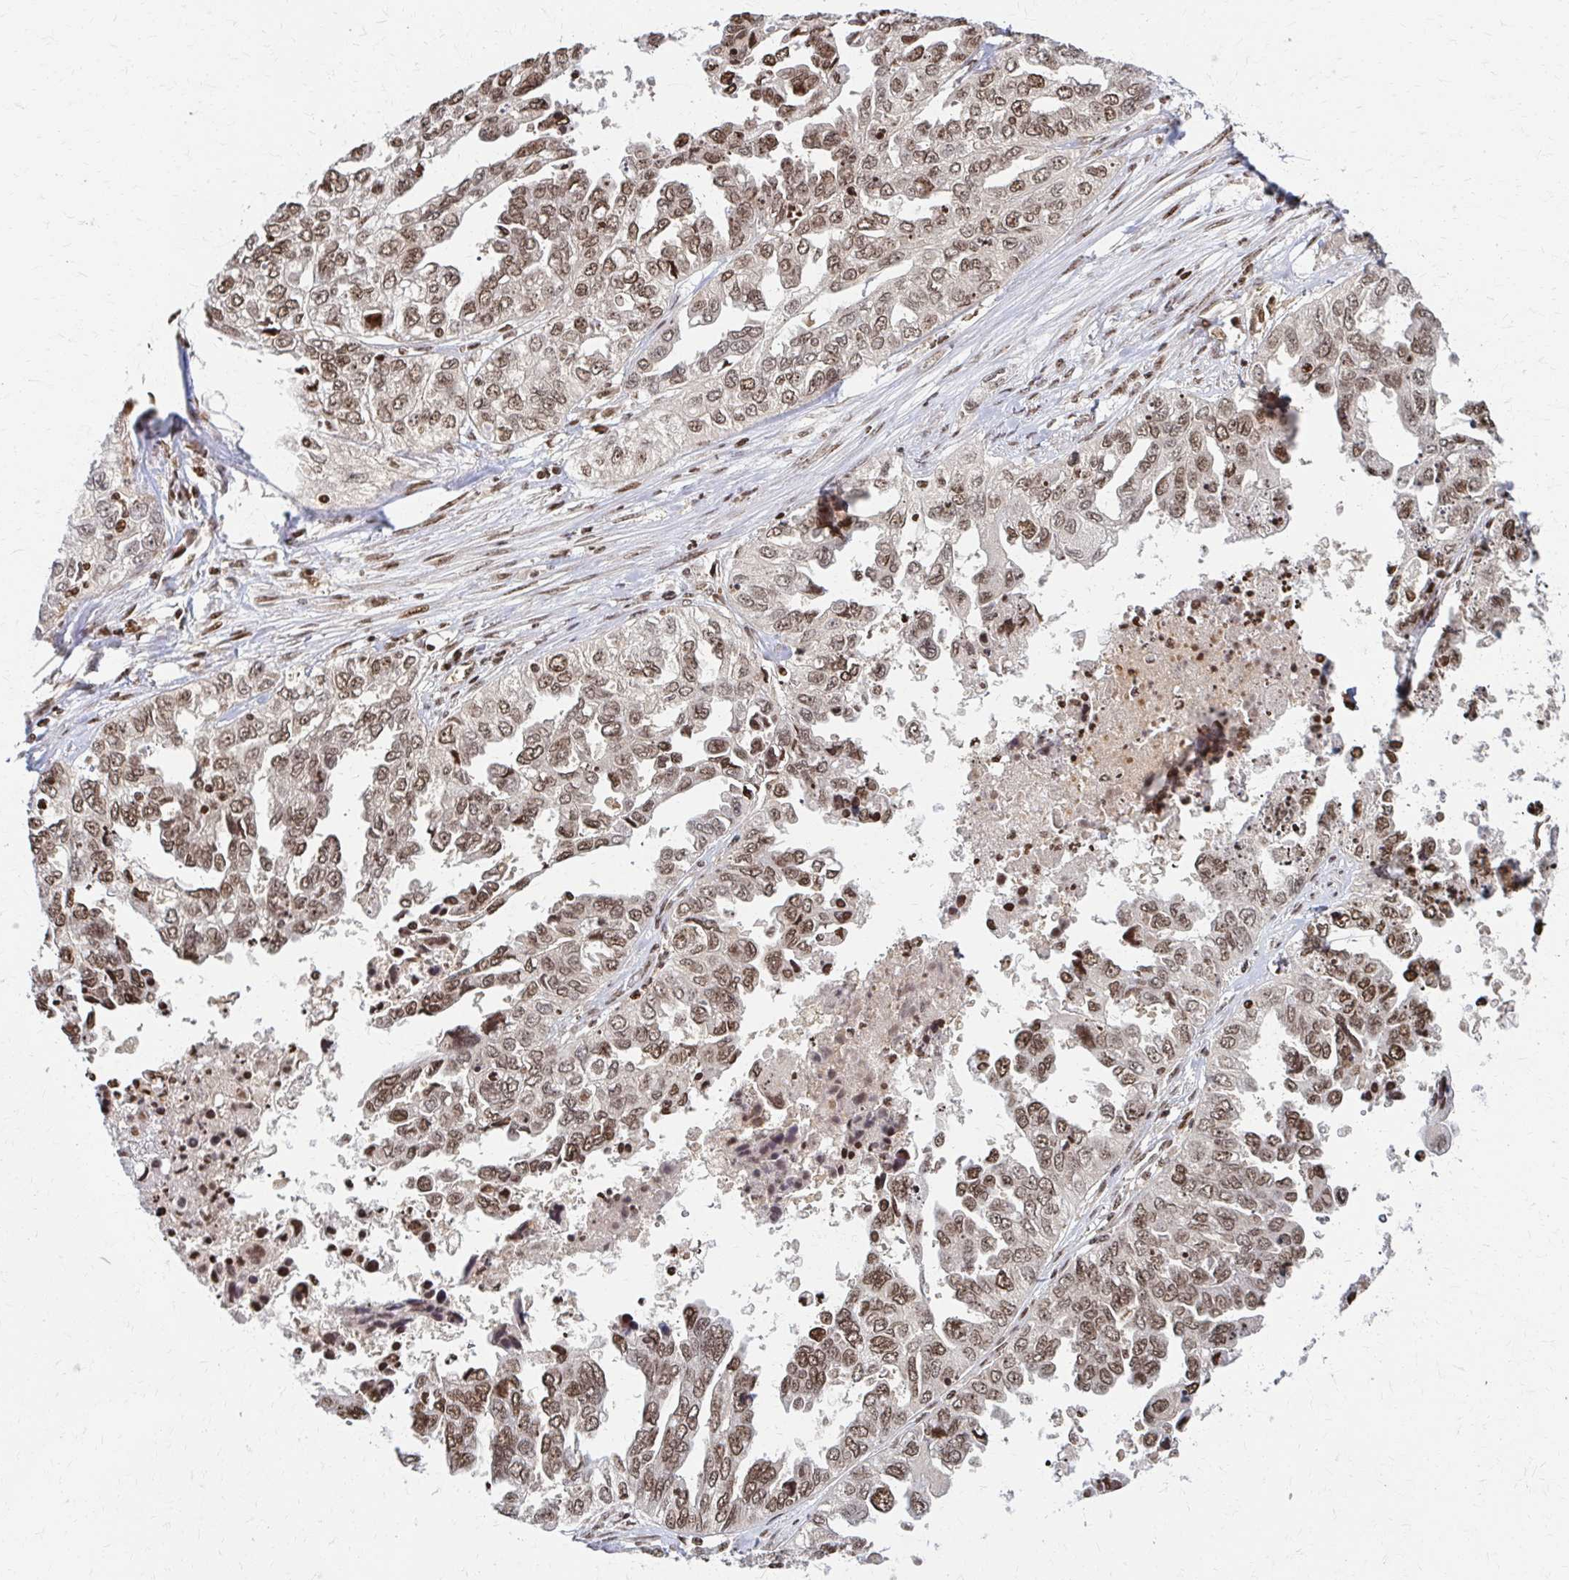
{"staining": {"intensity": "moderate", "quantity": ">75%", "location": "nuclear"}, "tissue": "ovarian cancer", "cell_type": "Tumor cells", "image_type": "cancer", "snomed": [{"axis": "morphology", "description": "Cystadenocarcinoma, serous, NOS"}, {"axis": "topography", "description": "Ovary"}], "caption": "Immunohistochemistry (IHC) staining of ovarian cancer, which exhibits medium levels of moderate nuclear positivity in approximately >75% of tumor cells indicating moderate nuclear protein staining. The staining was performed using DAB (3,3'-diaminobenzidine) (brown) for protein detection and nuclei were counterstained in hematoxylin (blue).", "gene": "PSMD7", "patient": {"sex": "female", "age": 53}}